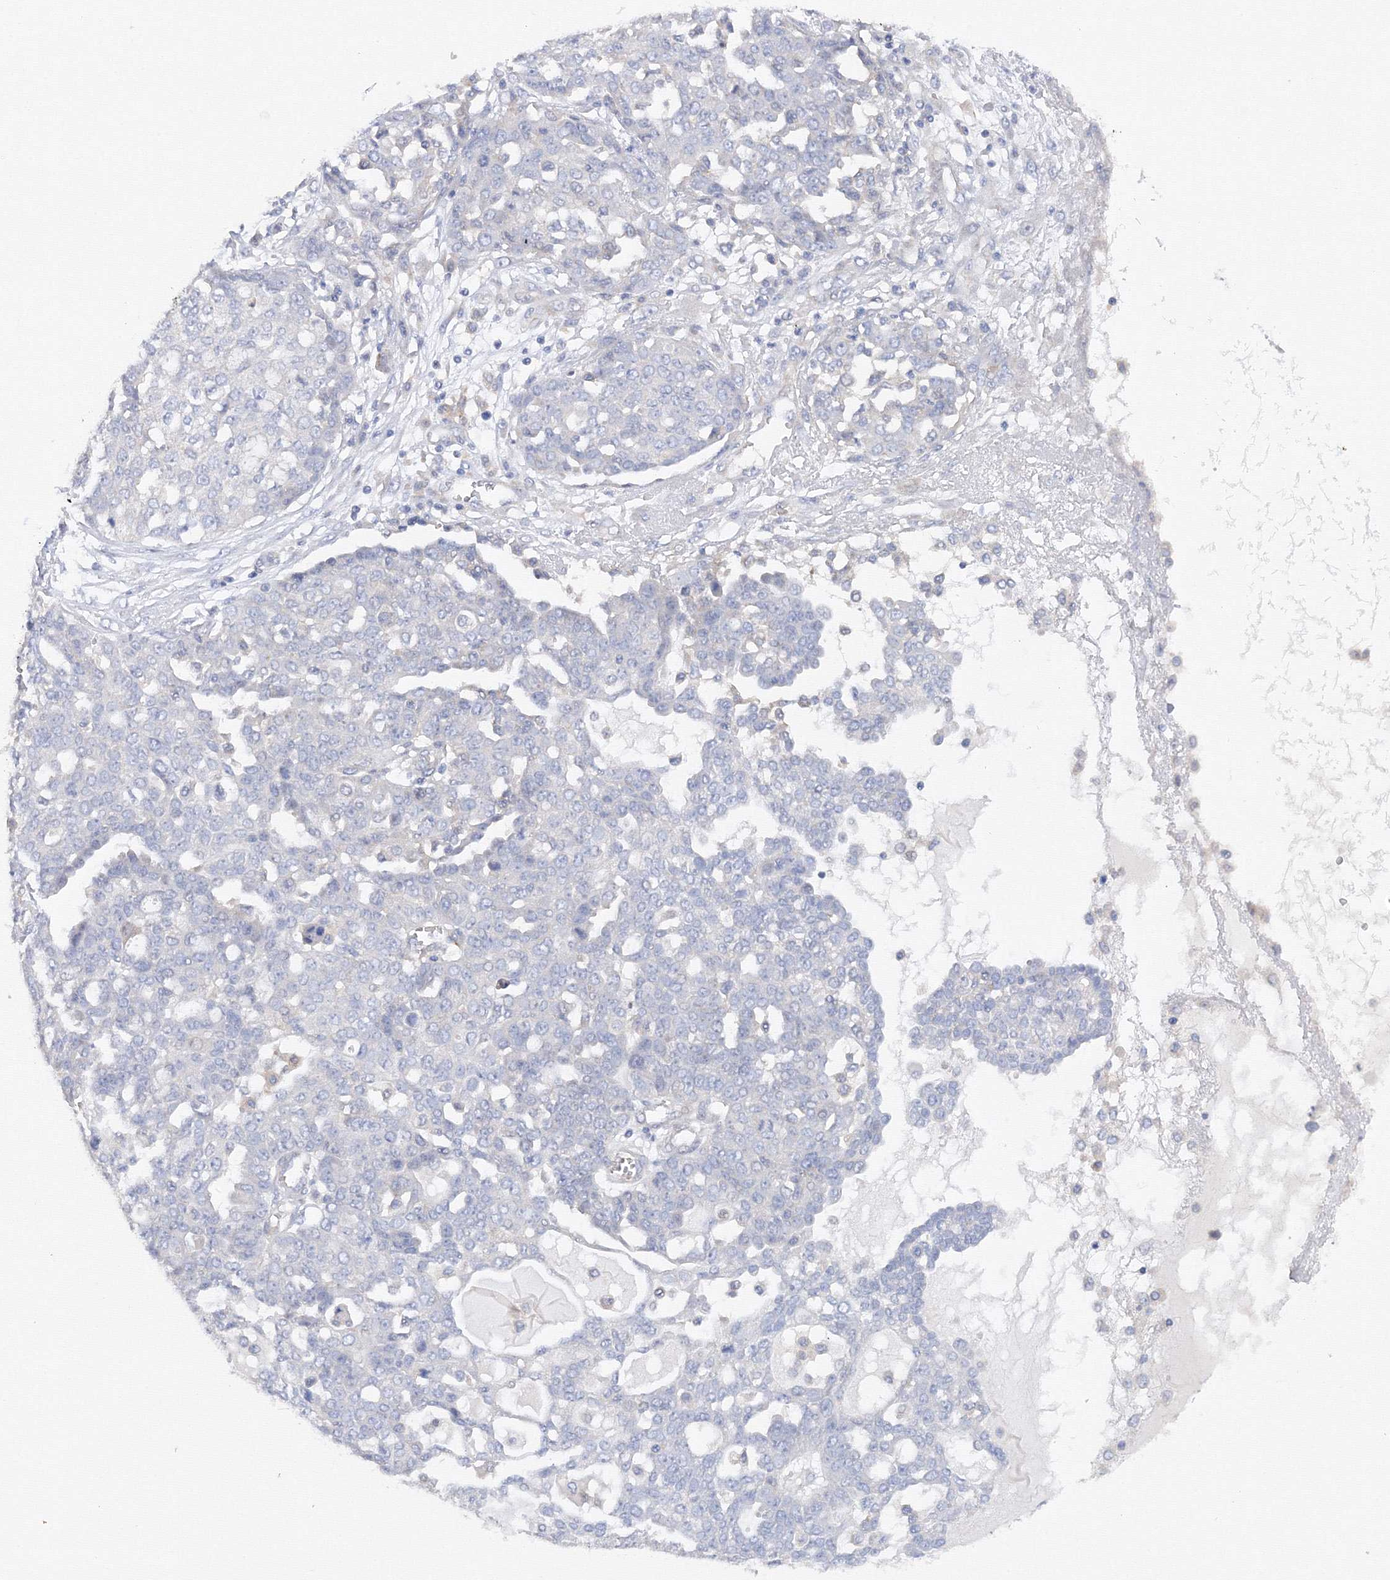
{"staining": {"intensity": "negative", "quantity": "none", "location": "none"}, "tissue": "ovarian cancer", "cell_type": "Tumor cells", "image_type": "cancer", "snomed": [{"axis": "morphology", "description": "Cystadenocarcinoma, serous, NOS"}, {"axis": "topography", "description": "Soft tissue"}, {"axis": "topography", "description": "Ovary"}], "caption": "This is an immunohistochemistry micrograph of human serous cystadenocarcinoma (ovarian). There is no staining in tumor cells.", "gene": "DIS3L2", "patient": {"sex": "female", "age": 57}}